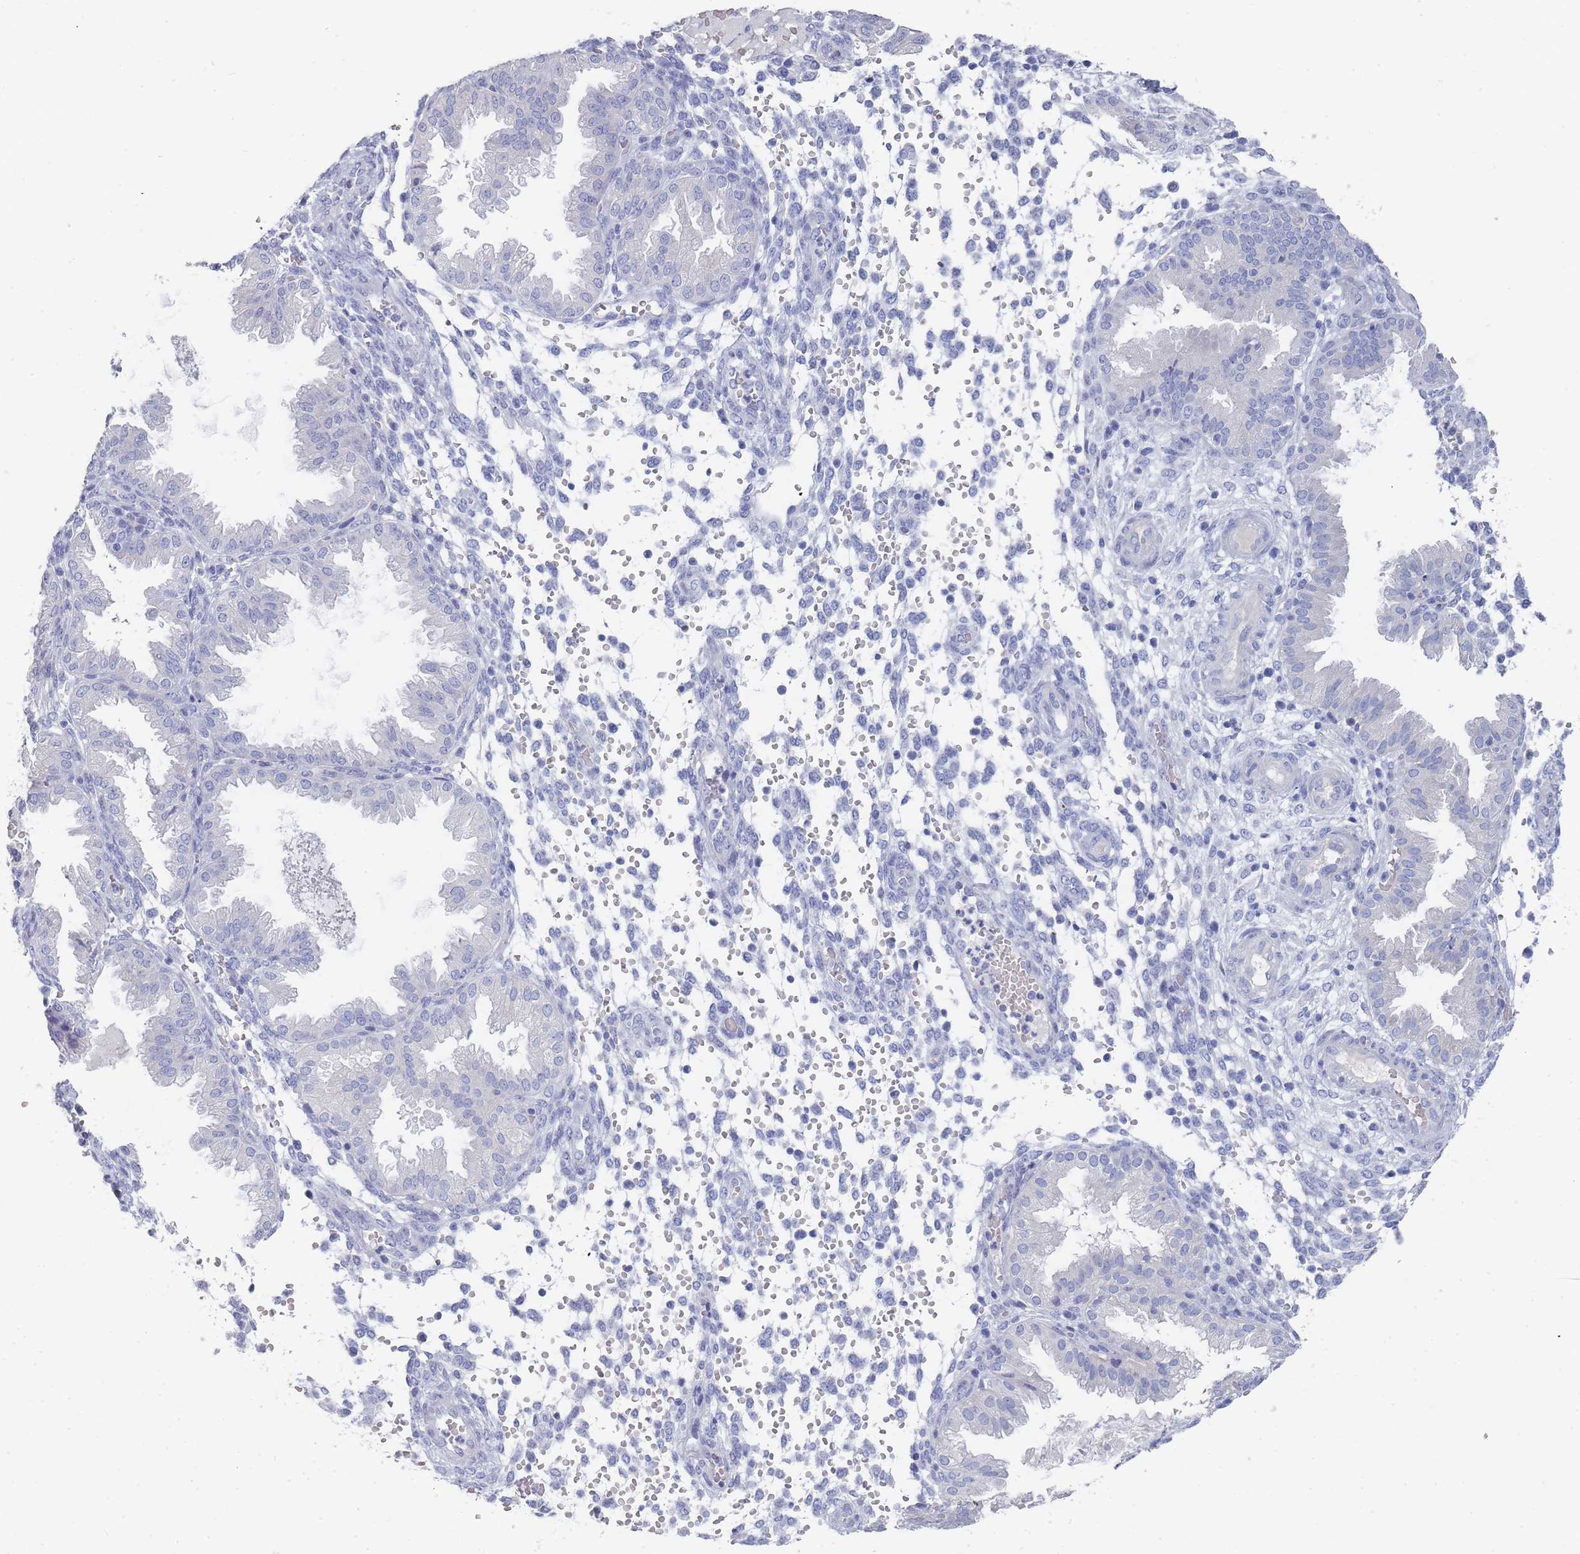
{"staining": {"intensity": "negative", "quantity": "none", "location": "none"}, "tissue": "endometrium", "cell_type": "Cells in endometrial stroma", "image_type": "normal", "snomed": [{"axis": "morphology", "description": "Normal tissue, NOS"}, {"axis": "topography", "description": "Endometrium"}], "caption": "The IHC photomicrograph has no significant expression in cells in endometrial stroma of endometrium. (Brightfield microscopy of DAB IHC at high magnification).", "gene": "ACAD11", "patient": {"sex": "female", "age": 33}}